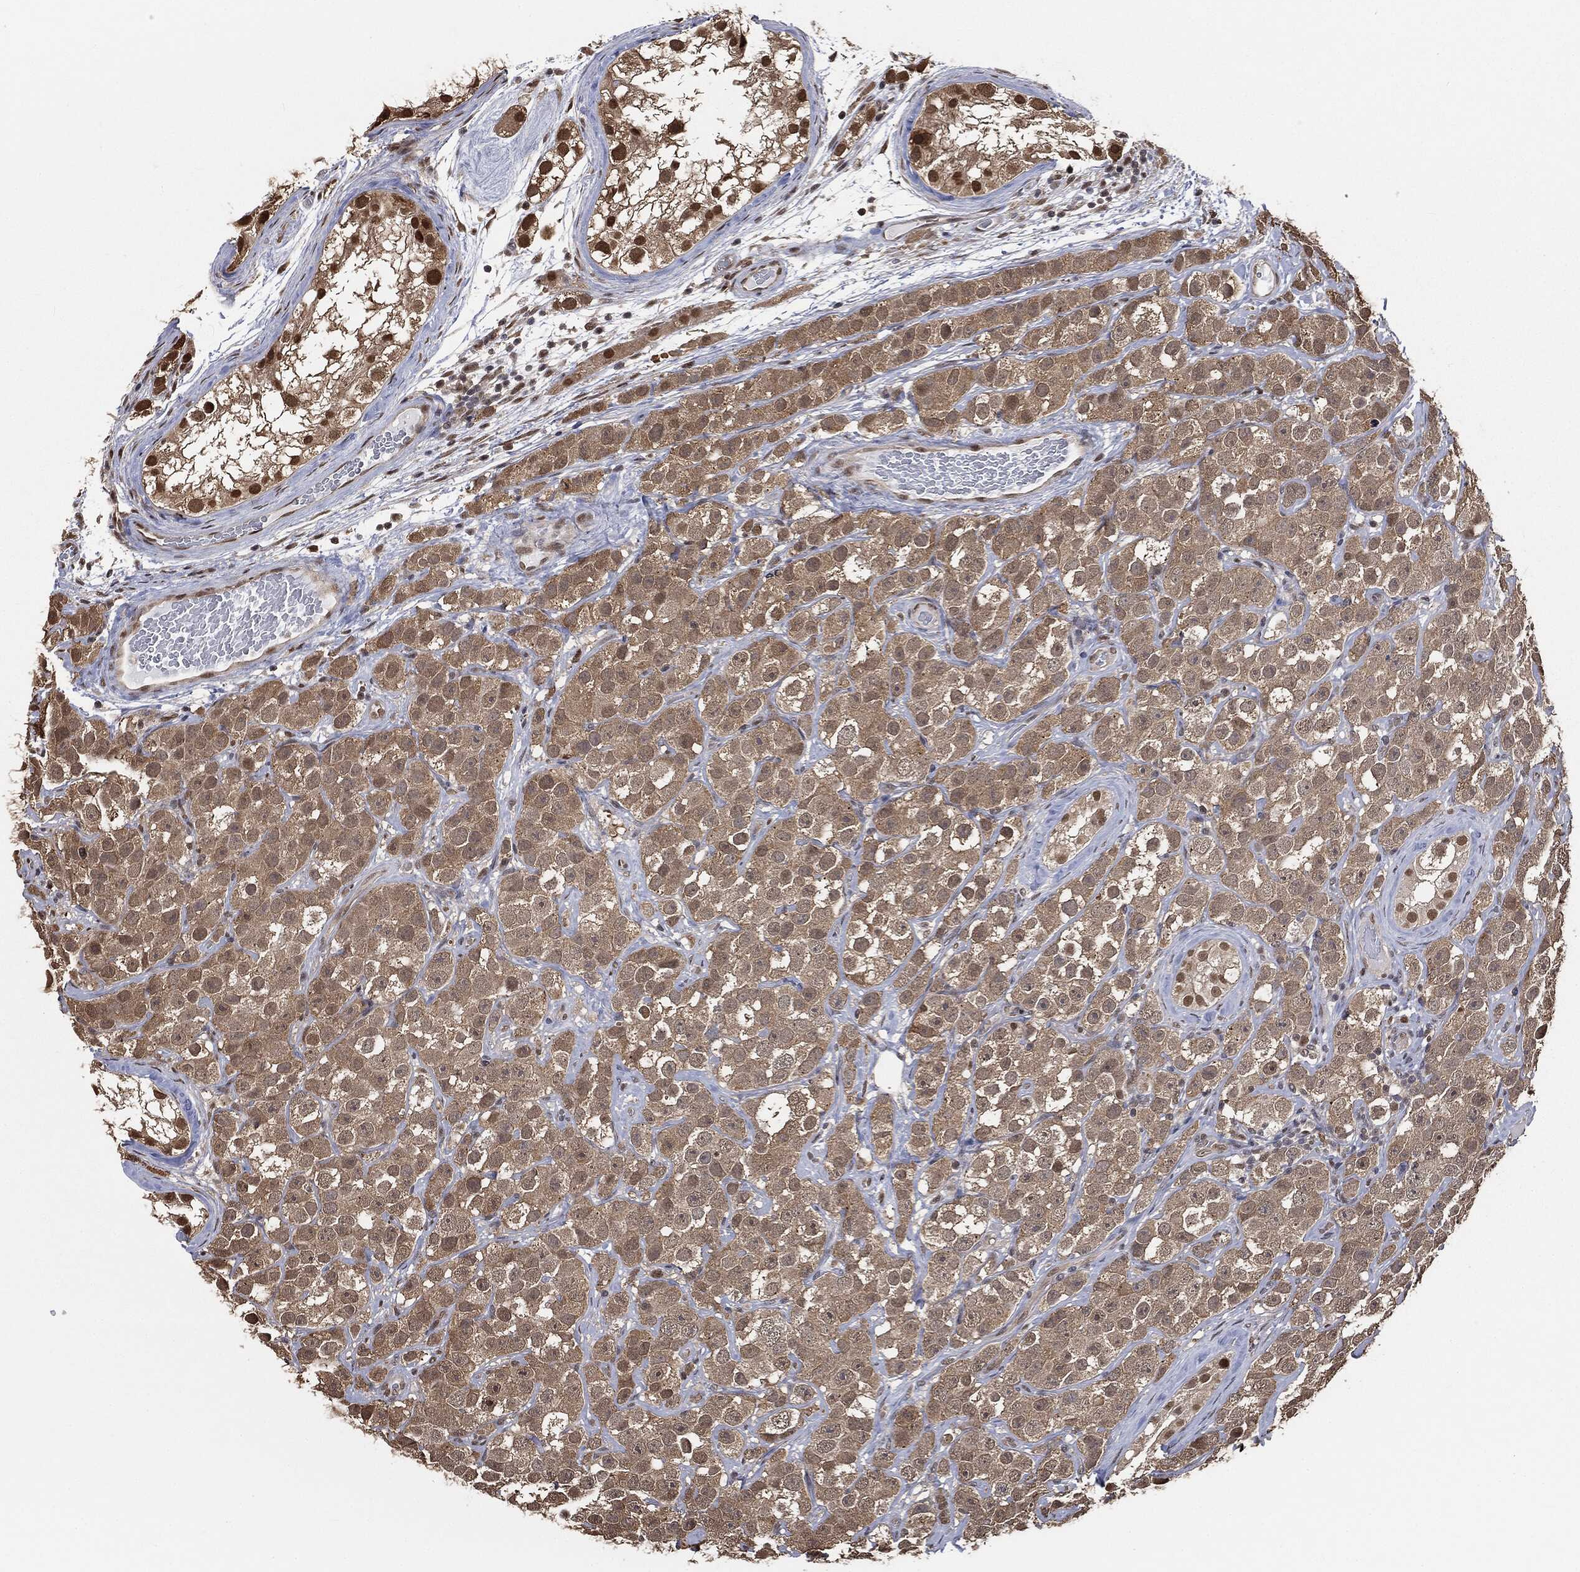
{"staining": {"intensity": "weak", "quantity": ">75%", "location": "nuclear"}, "tissue": "testis cancer", "cell_type": "Tumor cells", "image_type": "cancer", "snomed": [{"axis": "morphology", "description": "Seminoma, NOS"}, {"axis": "topography", "description": "Testis"}], "caption": "This image shows IHC staining of human testis cancer, with low weak nuclear expression in approximately >75% of tumor cells.", "gene": "SHLD2", "patient": {"sex": "male", "age": 28}}